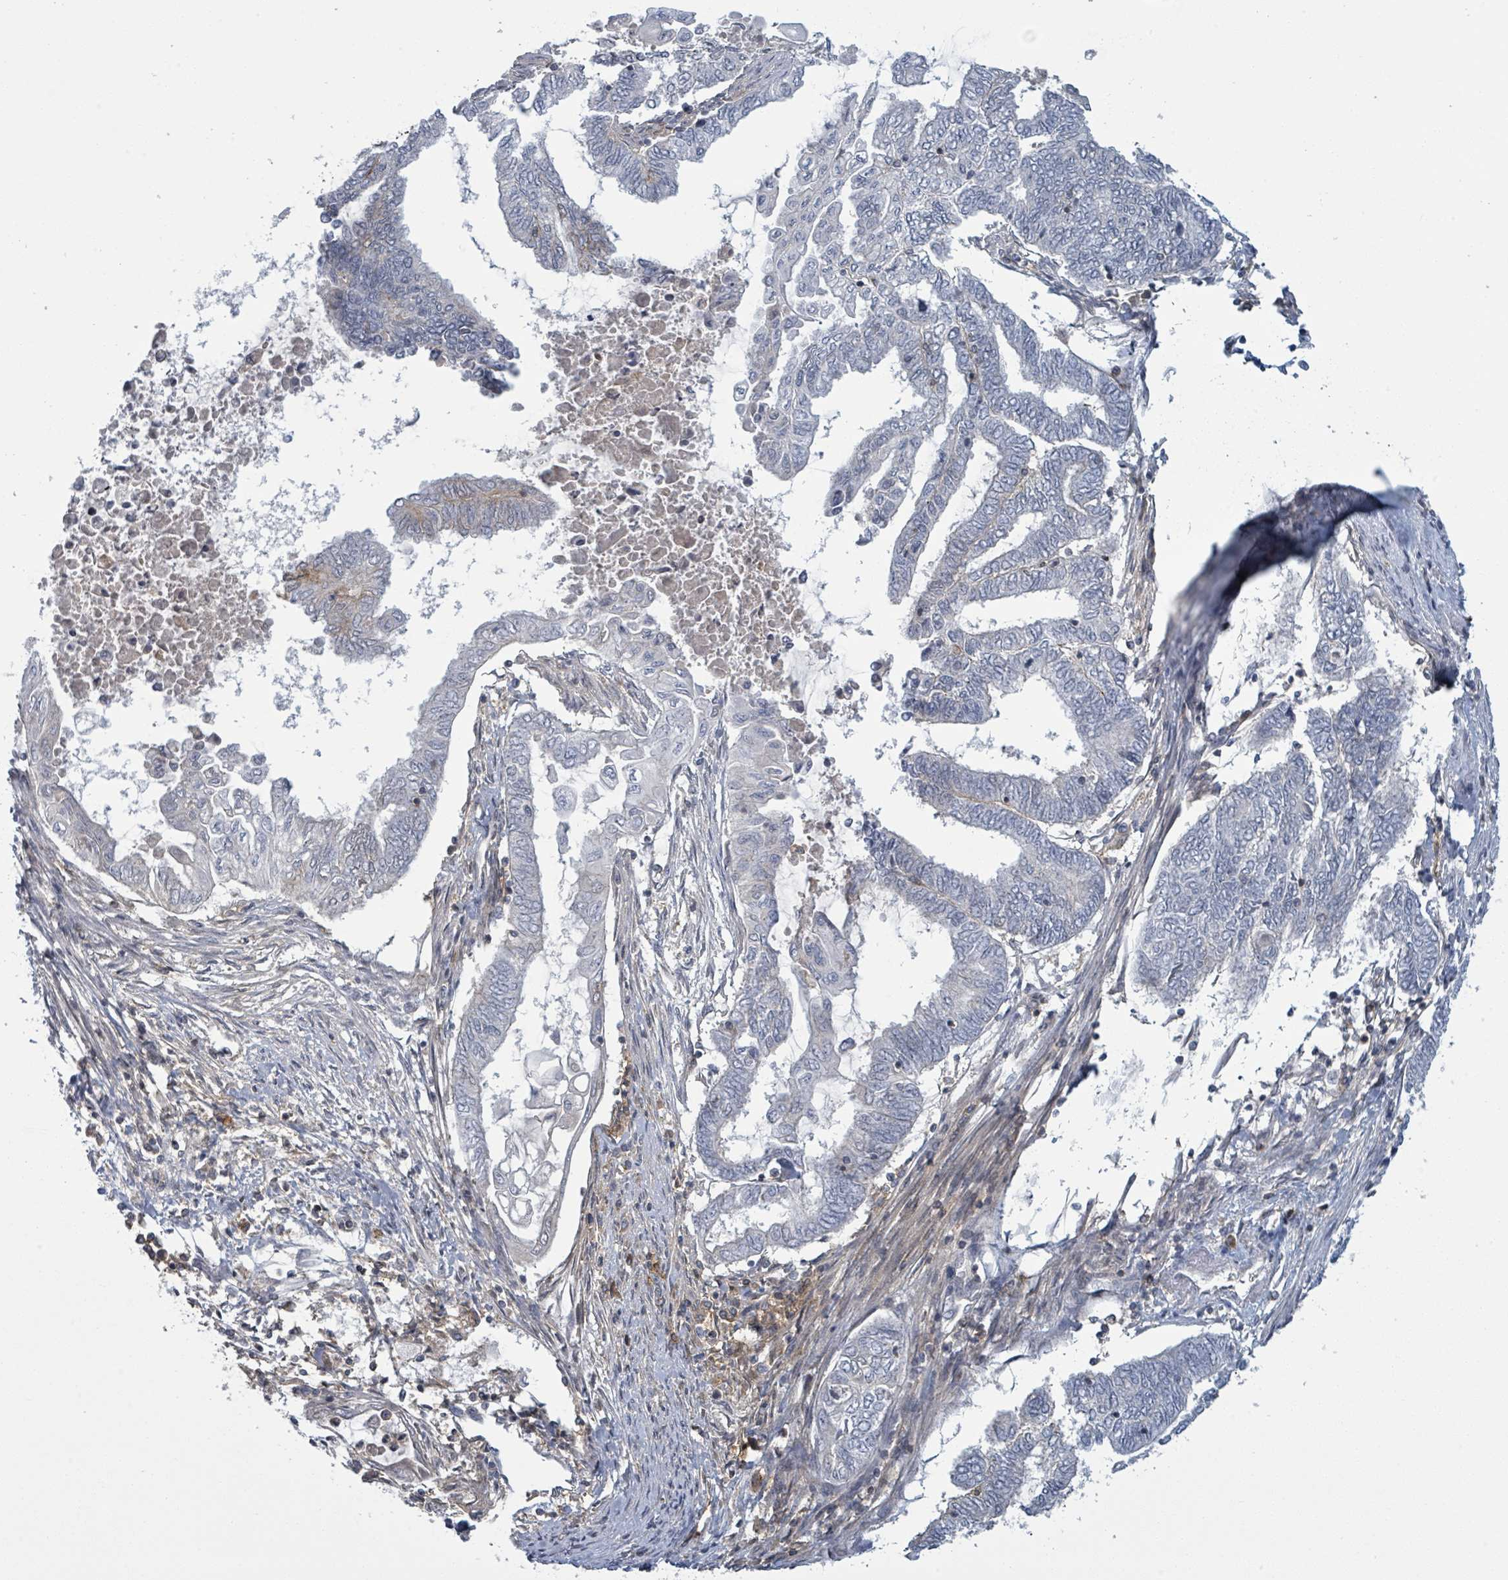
{"staining": {"intensity": "negative", "quantity": "none", "location": "none"}, "tissue": "endometrial cancer", "cell_type": "Tumor cells", "image_type": "cancer", "snomed": [{"axis": "morphology", "description": "Adenocarcinoma, NOS"}, {"axis": "topography", "description": "Uterus"}, {"axis": "topography", "description": "Endometrium"}], "caption": "Endometrial cancer (adenocarcinoma) was stained to show a protein in brown. There is no significant staining in tumor cells.", "gene": "TNFRSF14", "patient": {"sex": "female", "age": 70}}